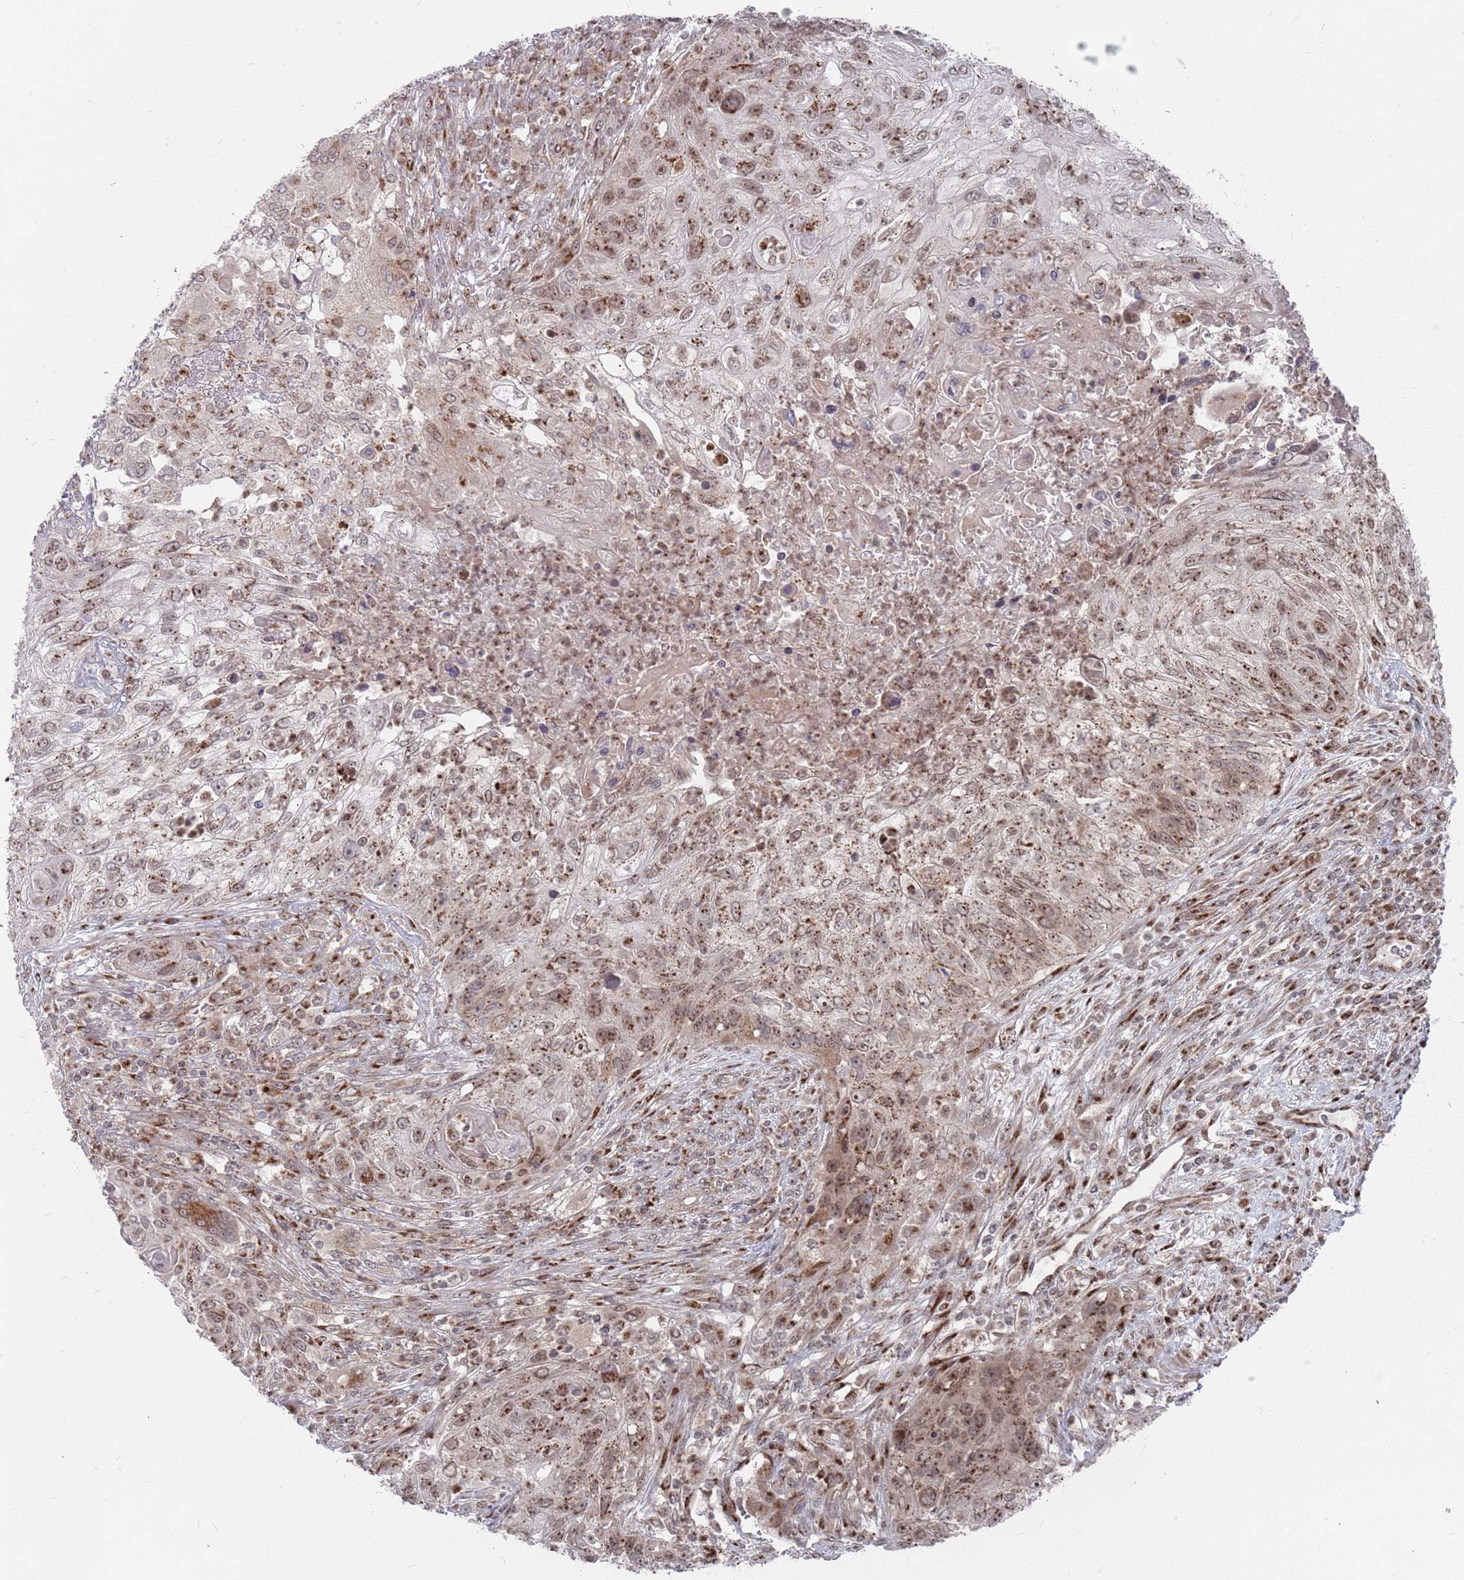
{"staining": {"intensity": "moderate", "quantity": ">75%", "location": "cytoplasmic/membranous"}, "tissue": "urothelial cancer", "cell_type": "Tumor cells", "image_type": "cancer", "snomed": [{"axis": "morphology", "description": "Urothelial carcinoma, High grade"}, {"axis": "topography", "description": "Urinary bladder"}], "caption": "Protein staining by immunohistochemistry reveals moderate cytoplasmic/membranous staining in about >75% of tumor cells in high-grade urothelial carcinoma.", "gene": "FMO4", "patient": {"sex": "female", "age": 60}}